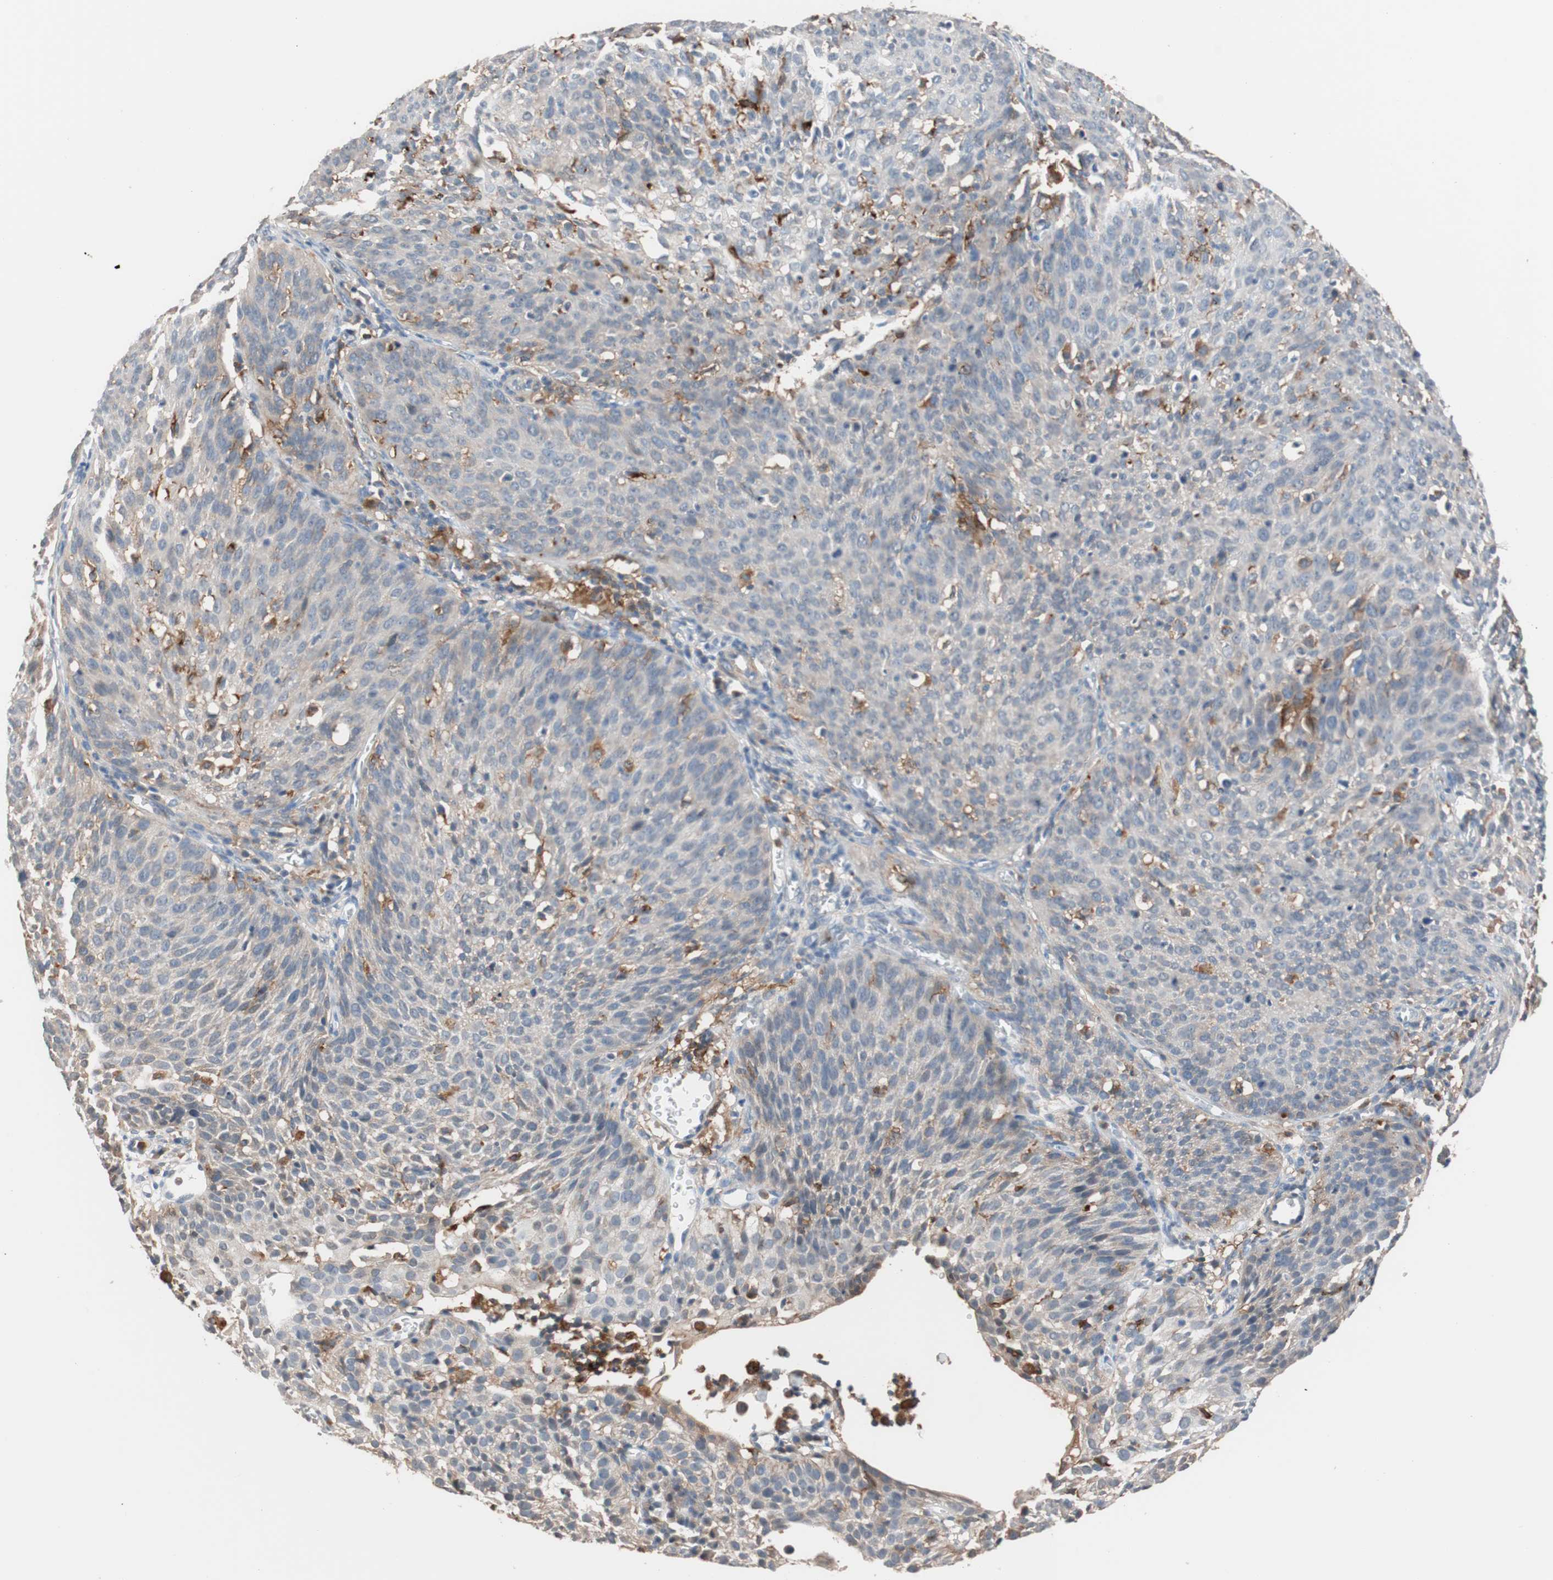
{"staining": {"intensity": "weak", "quantity": "<25%", "location": "cytoplasmic/membranous"}, "tissue": "cervical cancer", "cell_type": "Tumor cells", "image_type": "cancer", "snomed": [{"axis": "morphology", "description": "Squamous cell carcinoma, NOS"}, {"axis": "topography", "description": "Cervix"}], "caption": "High power microscopy photomicrograph of an immunohistochemistry image of squamous cell carcinoma (cervical), revealing no significant positivity in tumor cells.", "gene": "LITAF", "patient": {"sex": "female", "age": 38}}